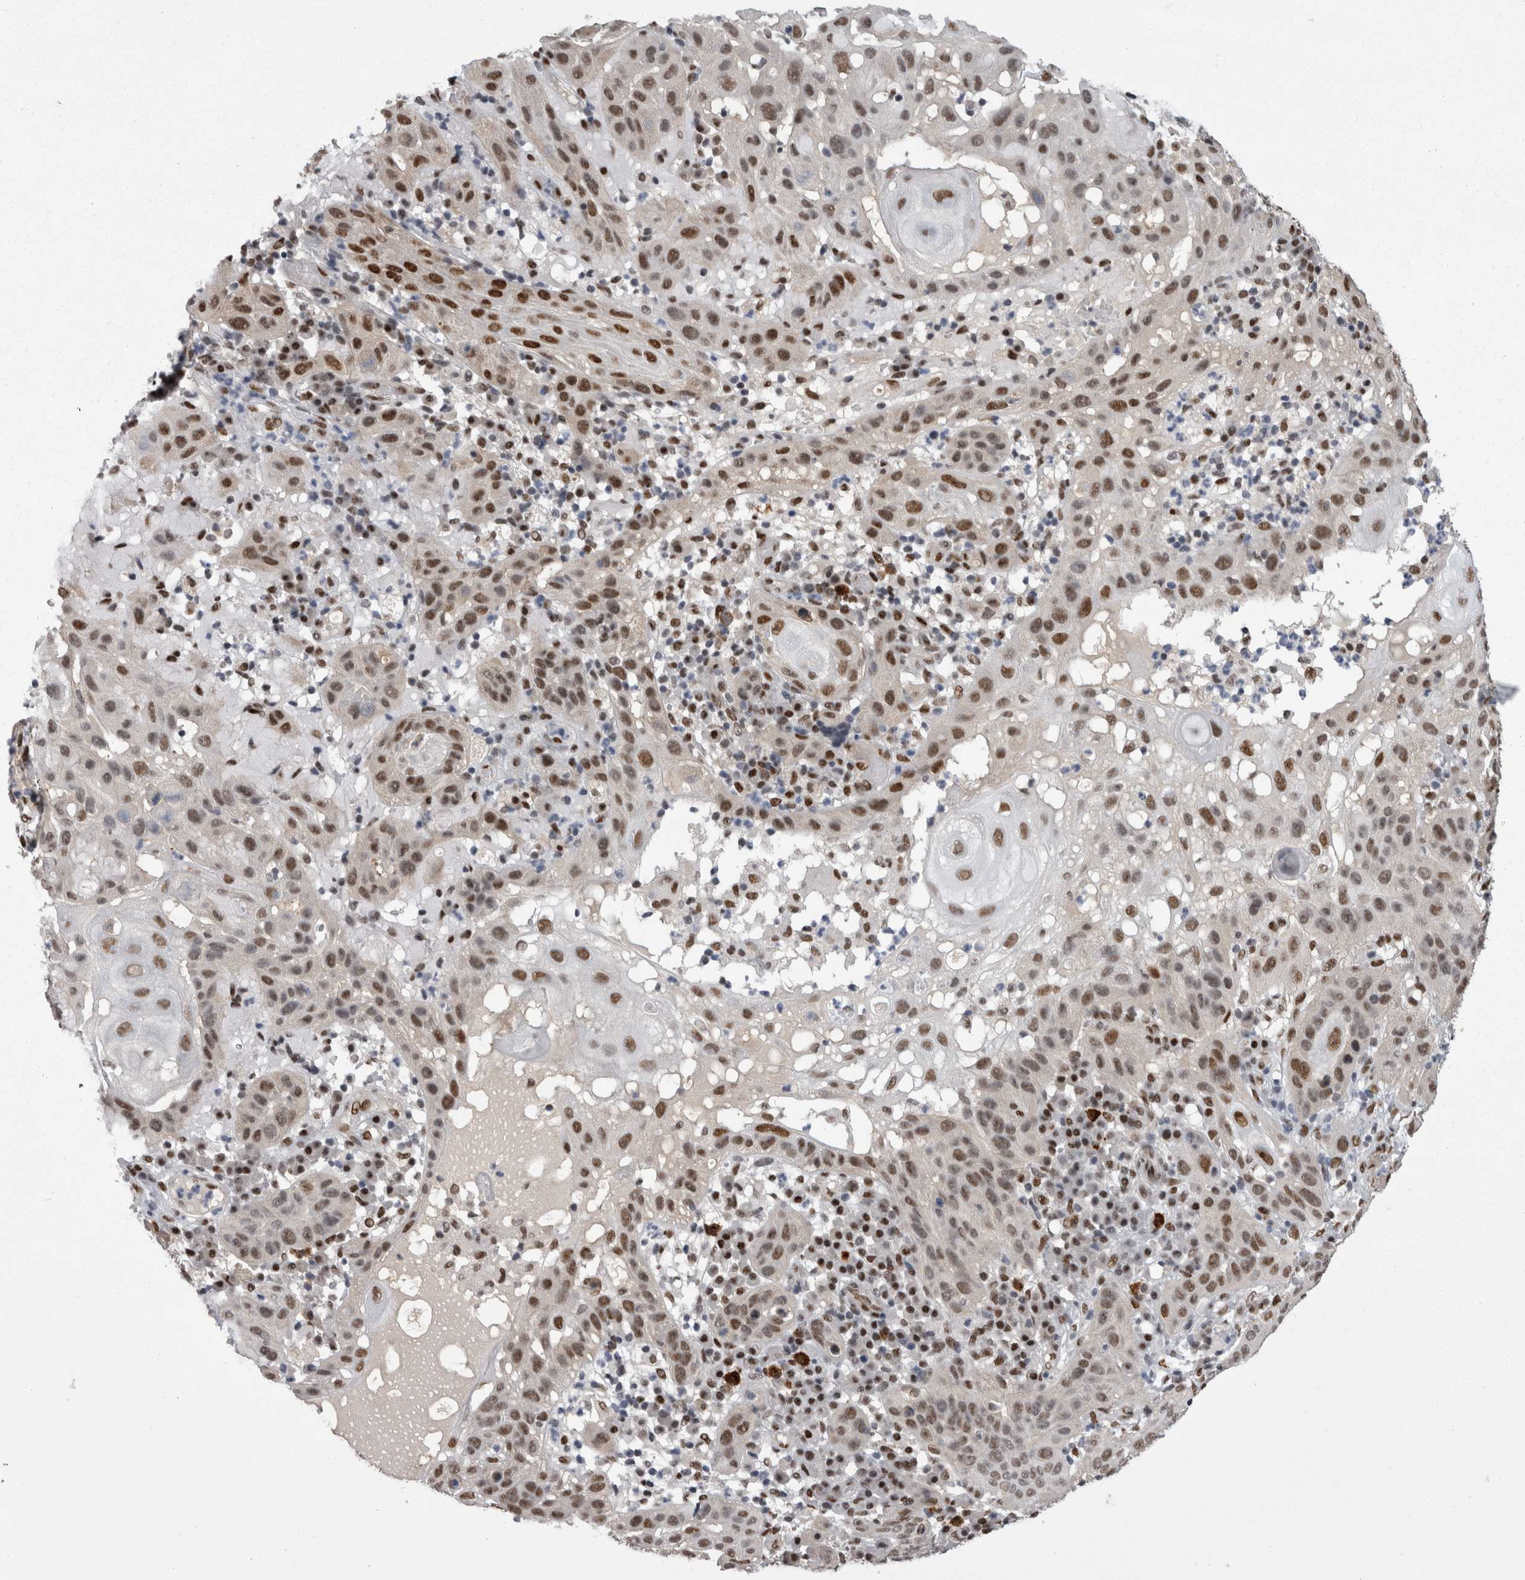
{"staining": {"intensity": "moderate", "quantity": ">75%", "location": "nuclear"}, "tissue": "skin cancer", "cell_type": "Tumor cells", "image_type": "cancer", "snomed": [{"axis": "morphology", "description": "Normal tissue, NOS"}, {"axis": "morphology", "description": "Squamous cell carcinoma, NOS"}, {"axis": "topography", "description": "Skin"}], "caption": "Brown immunohistochemical staining in human skin cancer reveals moderate nuclear expression in about >75% of tumor cells.", "gene": "C1orf54", "patient": {"sex": "female", "age": 96}}